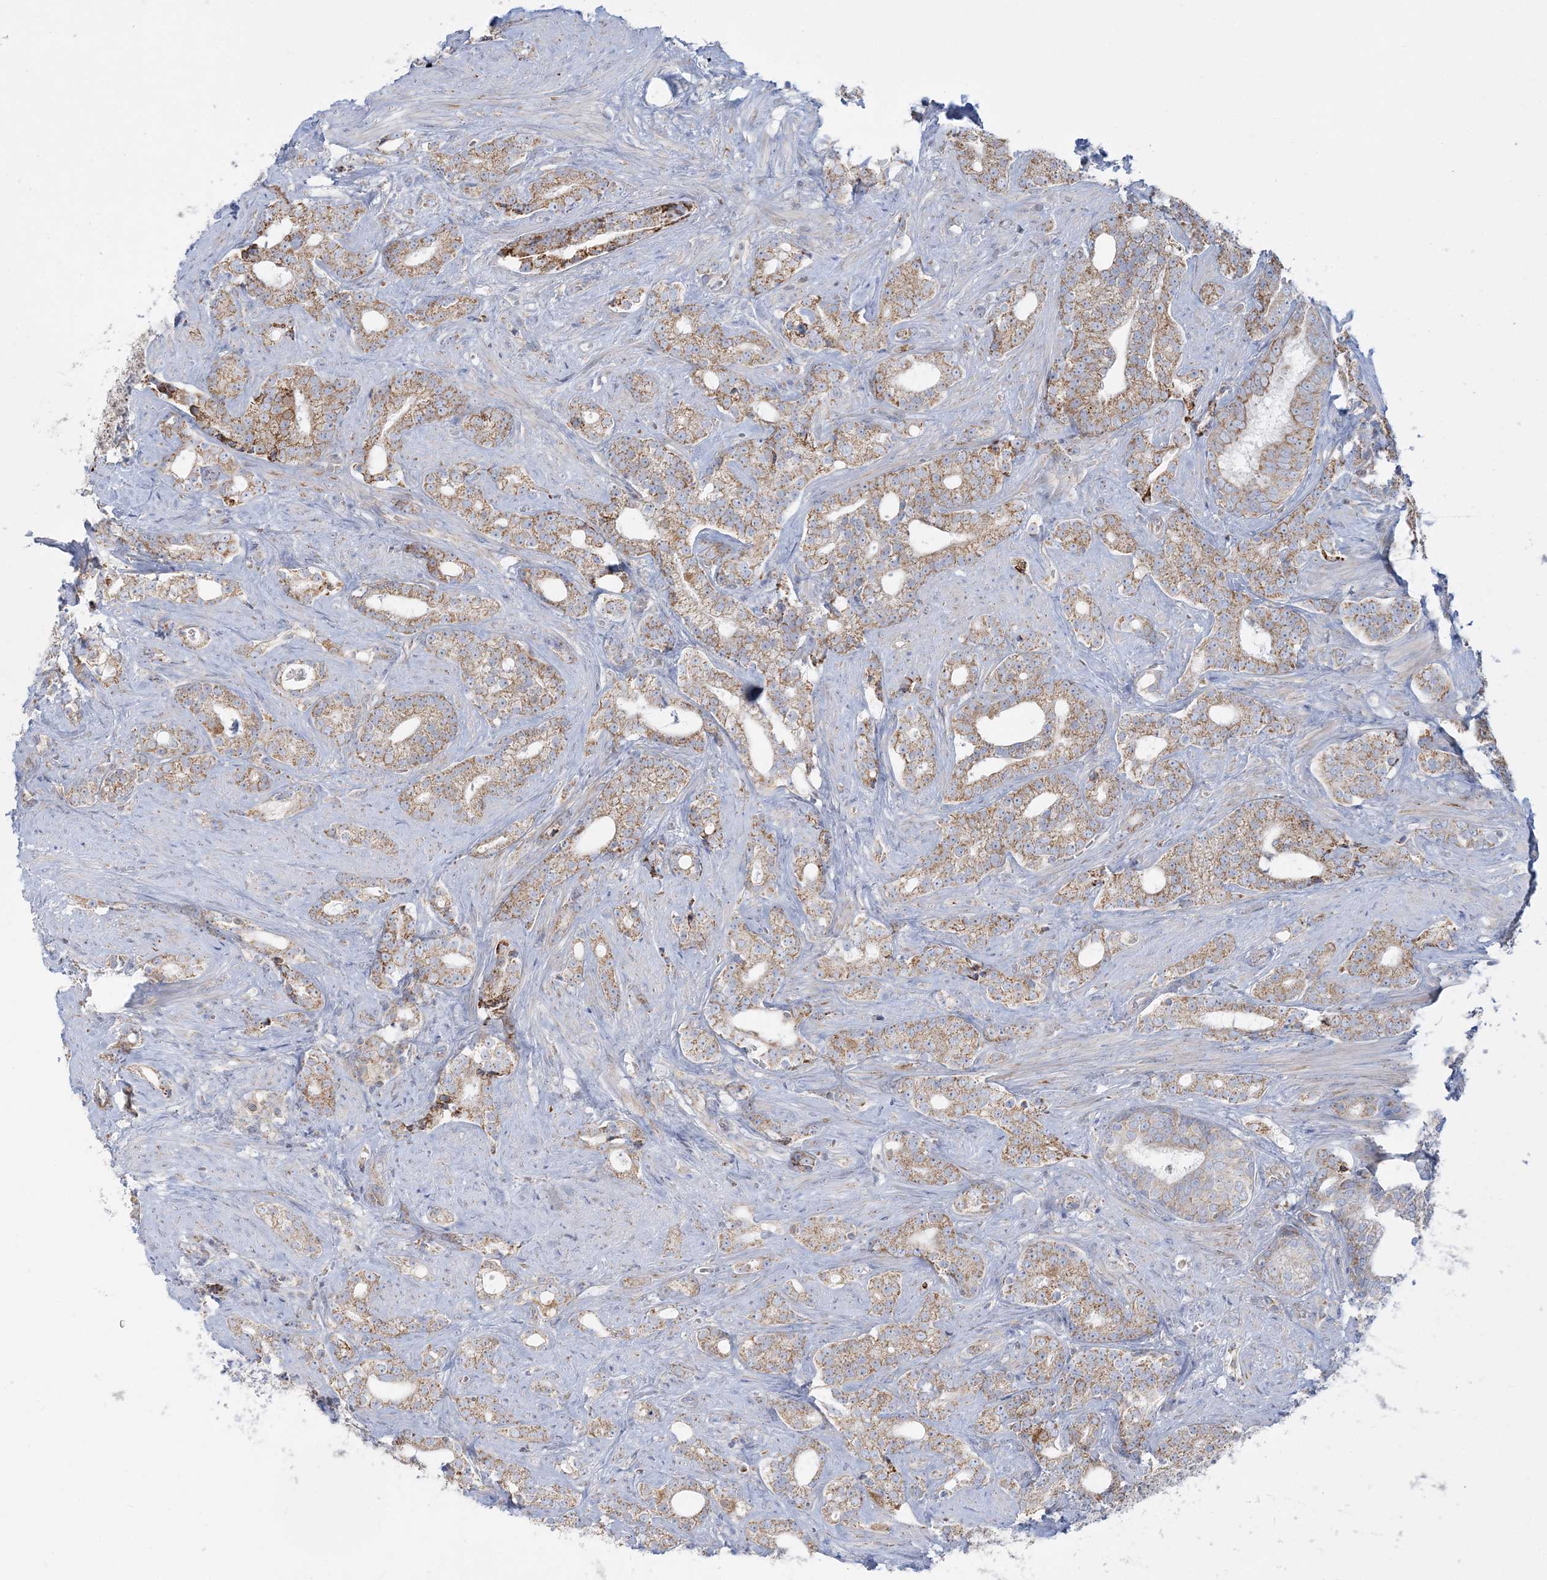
{"staining": {"intensity": "moderate", "quantity": "25%-75%", "location": "cytoplasmic/membranous"}, "tissue": "prostate cancer", "cell_type": "Tumor cells", "image_type": "cancer", "snomed": [{"axis": "morphology", "description": "Adenocarcinoma, High grade"}, {"axis": "topography", "description": "Prostate and seminal vesicle, NOS"}], "caption": "A medium amount of moderate cytoplasmic/membranous staining is present in about 25%-75% of tumor cells in prostate cancer (adenocarcinoma (high-grade)) tissue. The protein is stained brown, and the nuclei are stained in blue (DAB IHC with brightfield microscopy, high magnification).", "gene": "TBC1D14", "patient": {"sex": "male", "age": 67}}